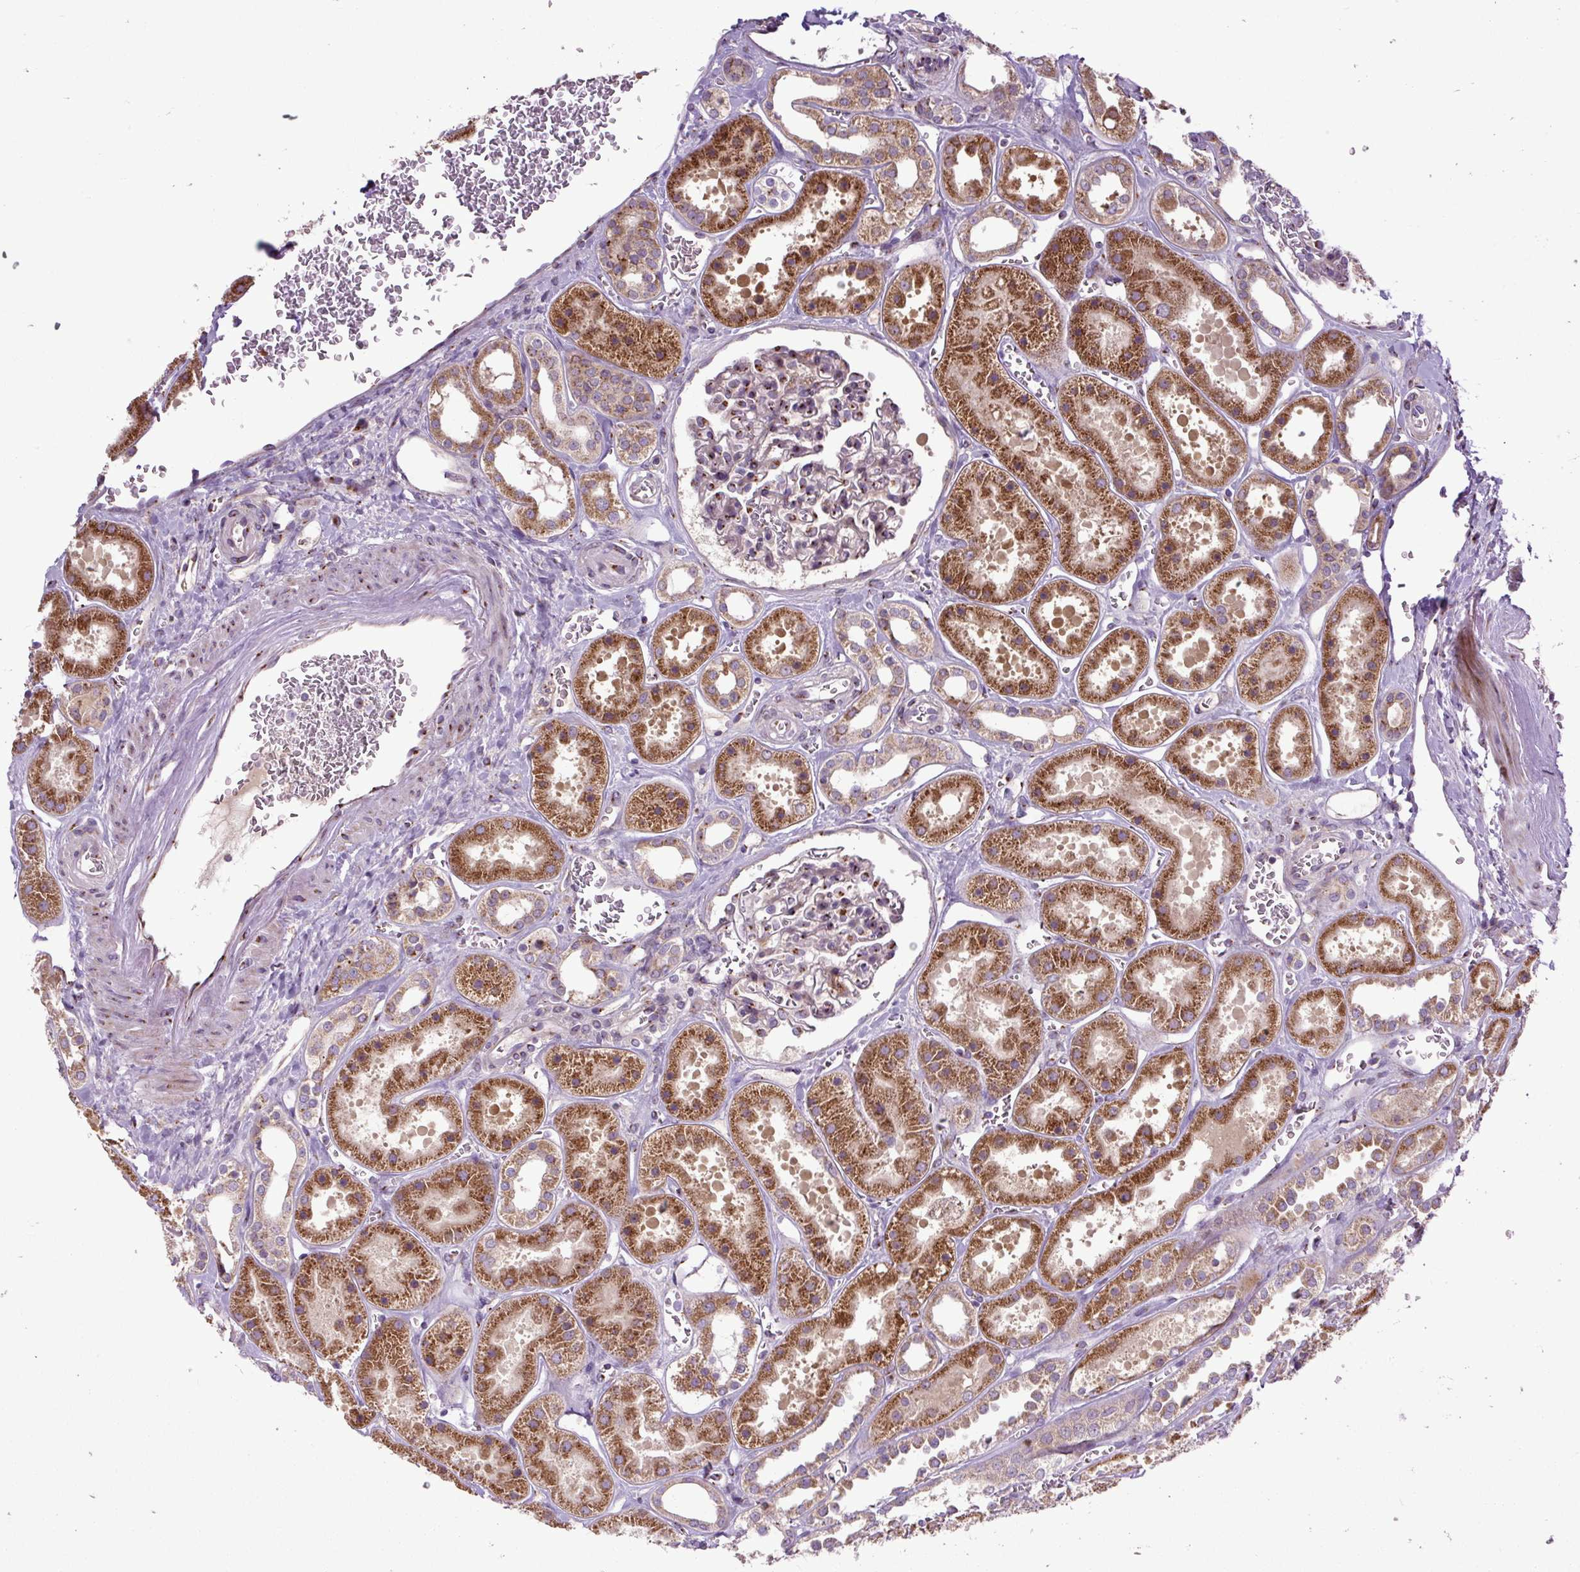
{"staining": {"intensity": "strong", "quantity": "<25%", "location": "cytoplasmic/membranous"}, "tissue": "kidney", "cell_type": "Cells in glomeruli", "image_type": "normal", "snomed": [{"axis": "morphology", "description": "Normal tissue, NOS"}, {"axis": "topography", "description": "Kidney"}], "caption": "This micrograph displays benign kidney stained with immunohistochemistry to label a protein in brown. The cytoplasmic/membranous of cells in glomeruli show strong positivity for the protein. Nuclei are counter-stained blue.", "gene": "MSMP", "patient": {"sex": "female", "age": 41}}